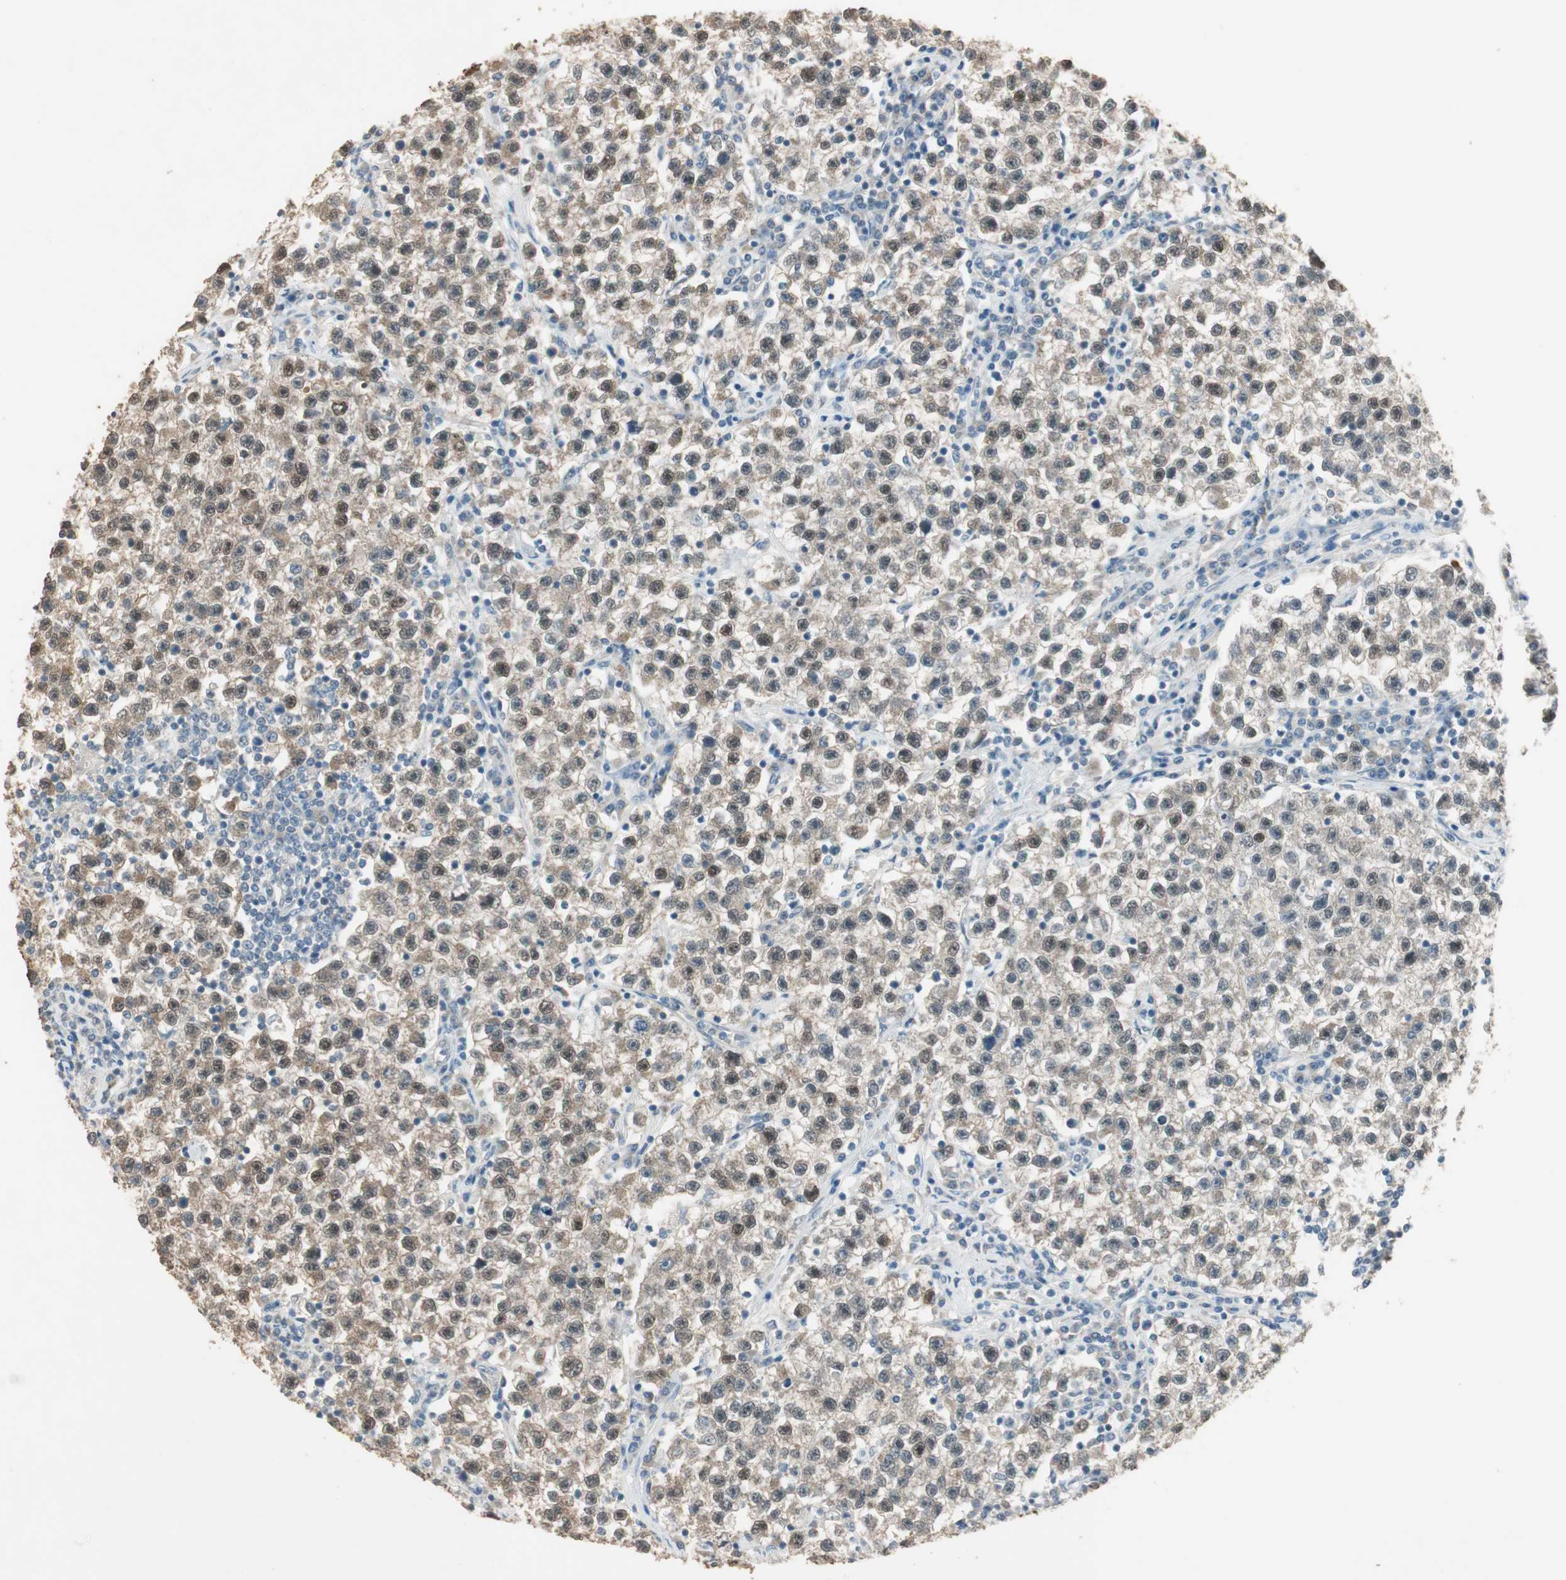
{"staining": {"intensity": "weak", "quantity": ">75%", "location": "cytoplasmic/membranous"}, "tissue": "testis cancer", "cell_type": "Tumor cells", "image_type": "cancer", "snomed": [{"axis": "morphology", "description": "Seminoma, NOS"}, {"axis": "topography", "description": "Testis"}], "caption": "Immunohistochemistry (IHC) histopathology image of neoplastic tissue: human testis cancer (seminoma) stained using immunohistochemistry (IHC) exhibits low levels of weak protein expression localized specifically in the cytoplasmic/membranous of tumor cells, appearing as a cytoplasmic/membranous brown color.", "gene": "USP5", "patient": {"sex": "male", "age": 22}}